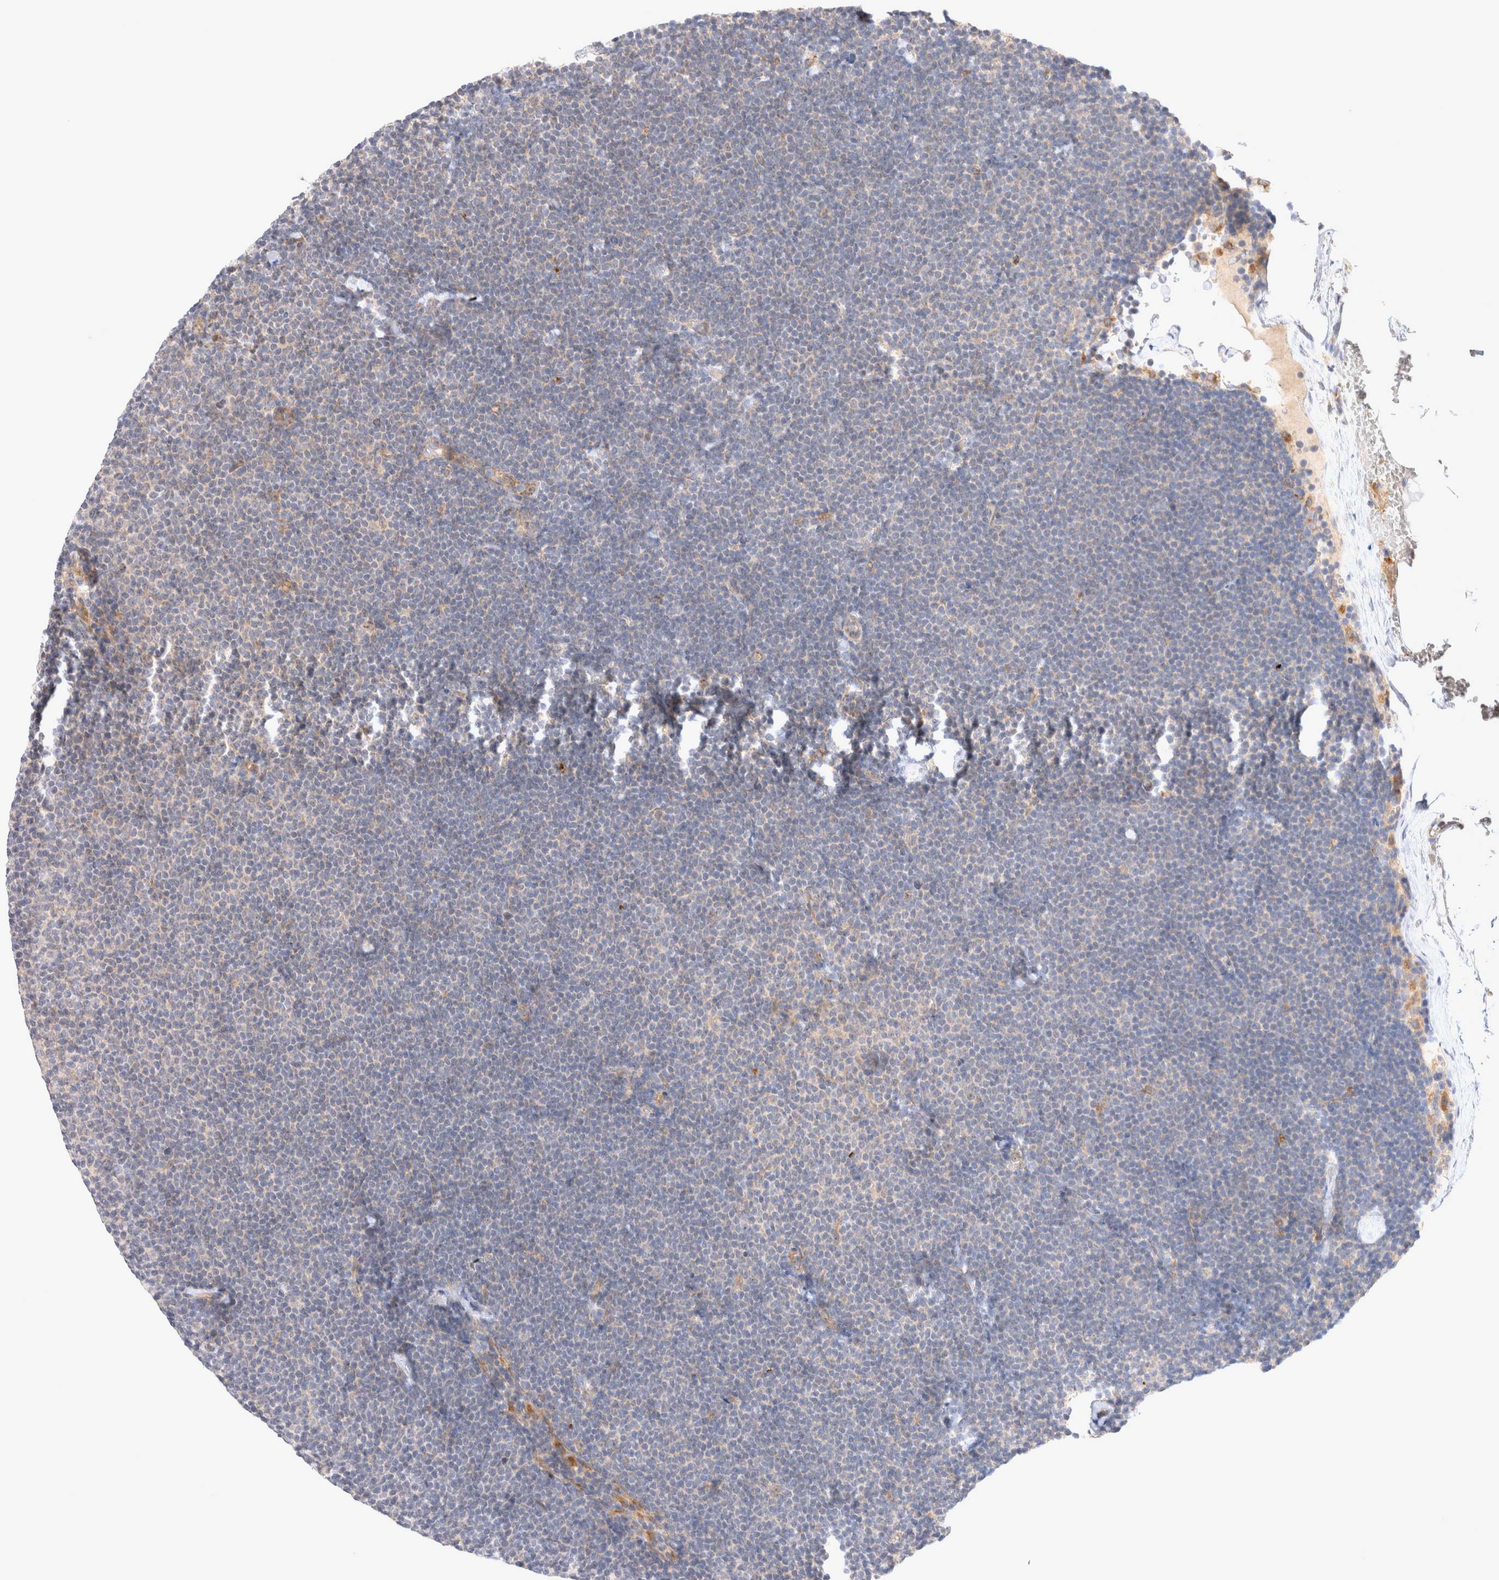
{"staining": {"intensity": "negative", "quantity": "none", "location": "none"}, "tissue": "lymphoma", "cell_type": "Tumor cells", "image_type": "cancer", "snomed": [{"axis": "morphology", "description": "Malignant lymphoma, non-Hodgkin's type, Low grade"}, {"axis": "topography", "description": "Lymph node"}], "caption": "This image is of lymphoma stained with immunohistochemistry to label a protein in brown with the nuclei are counter-stained blue. There is no expression in tumor cells. Nuclei are stained in blue.", "gene": "NPC1", "patient": {"sex": "female", "age": 53}}